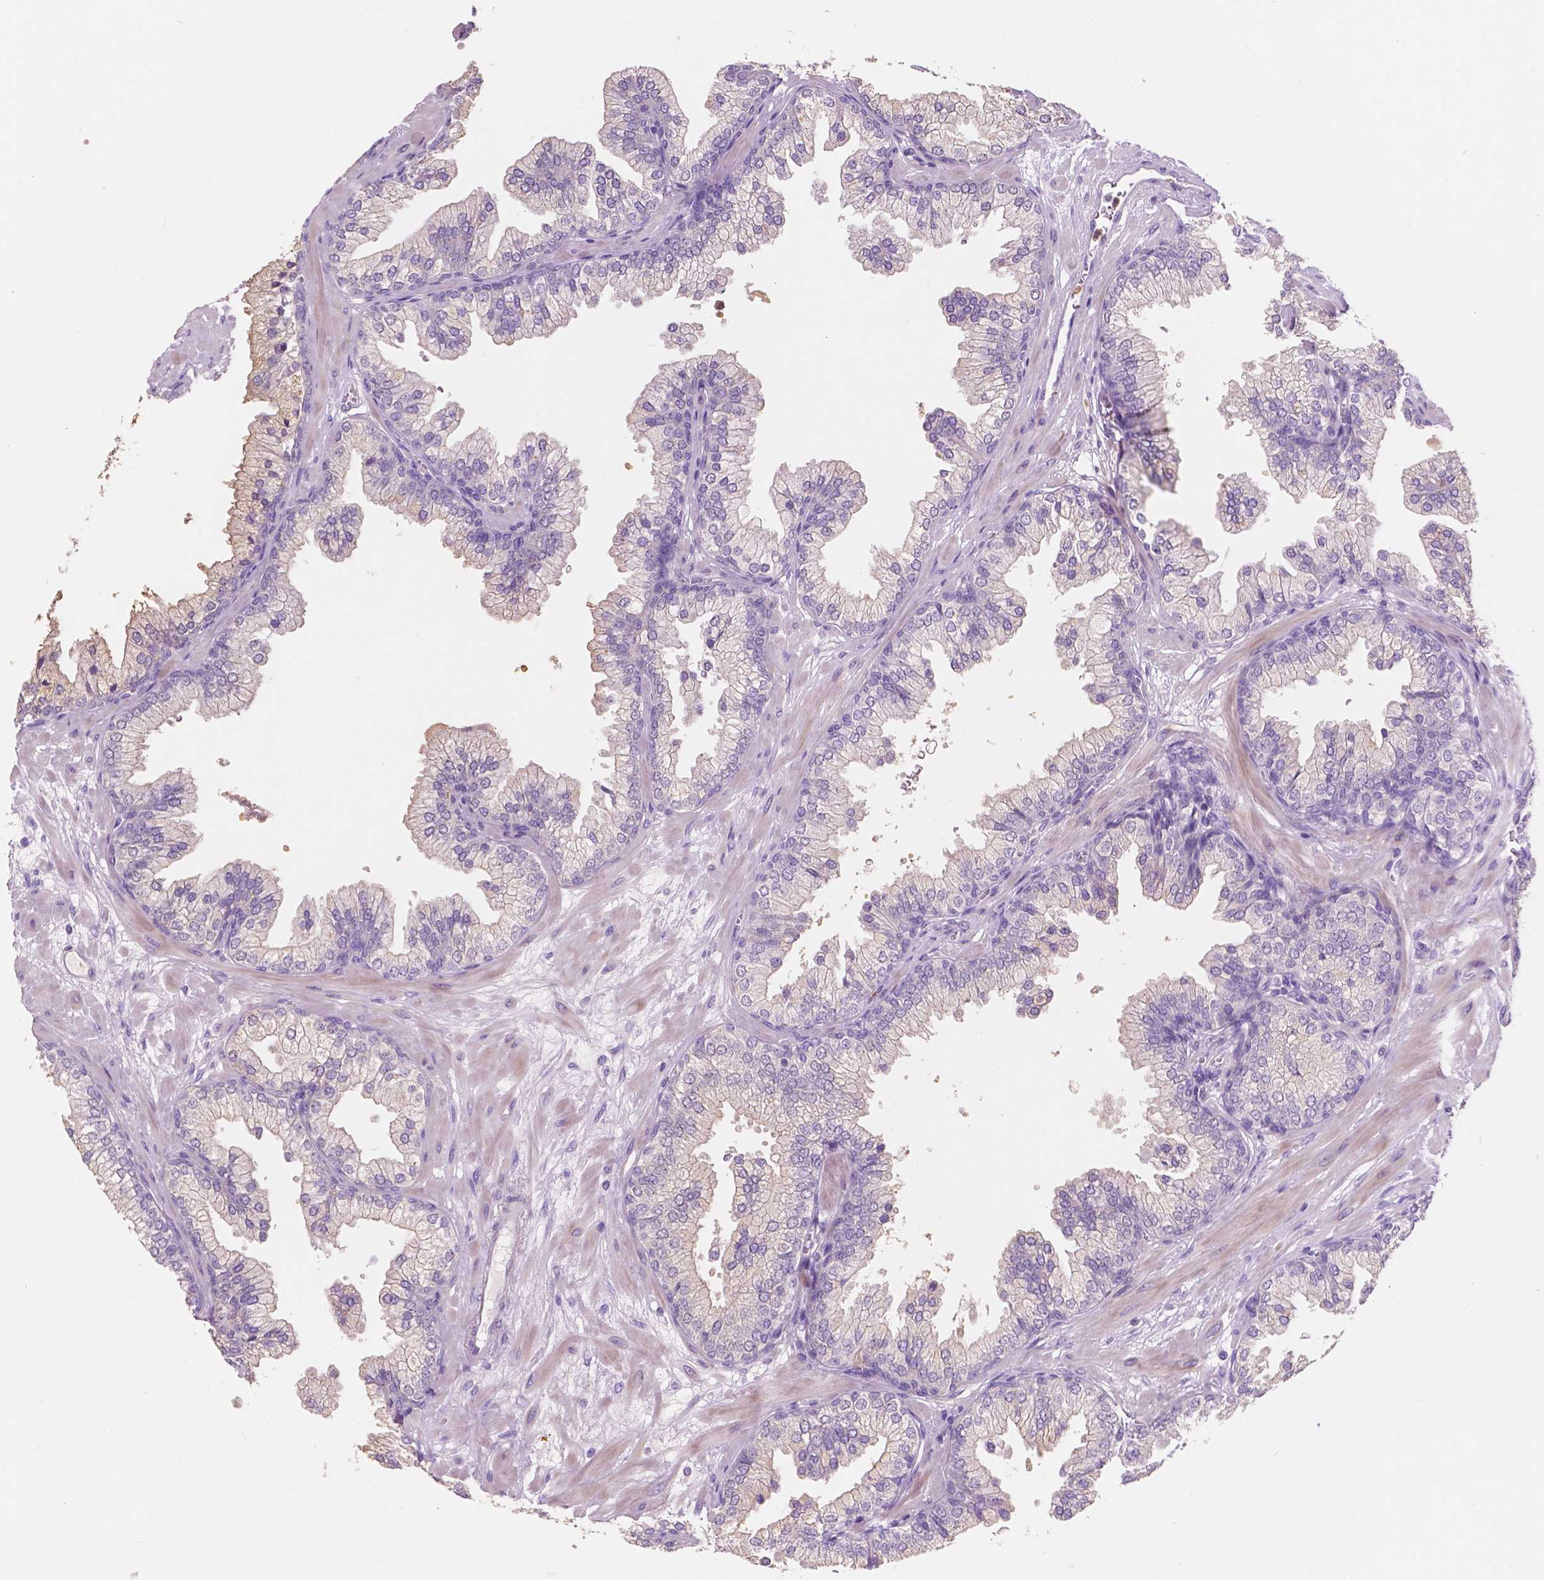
{"staining": {"intensity": "weak", "quantity": "<25%", "location": "cytoplasmic/membranous"}, "tissue": "prostate", "cell_type": "Glandular cells", "image_type": "normal", "snomed": [{"axis": "morphology", "description": "Normal tissue, NOS"}, {"axis": "topography", "description": "Prostate"}, {"axis": "topography", "description": "Peripheral nerve tissue"}], "caption": "The micrograph demonstrates no significant expression in glandular cells of prostate. (DAB (3,3'-diaminobenzidine) immunohistochemistry (IHC) visualized using brightfield microscopy, high magnification).", "gene": "CUZD1", "patient": {"sex": "male", "age": 61}}